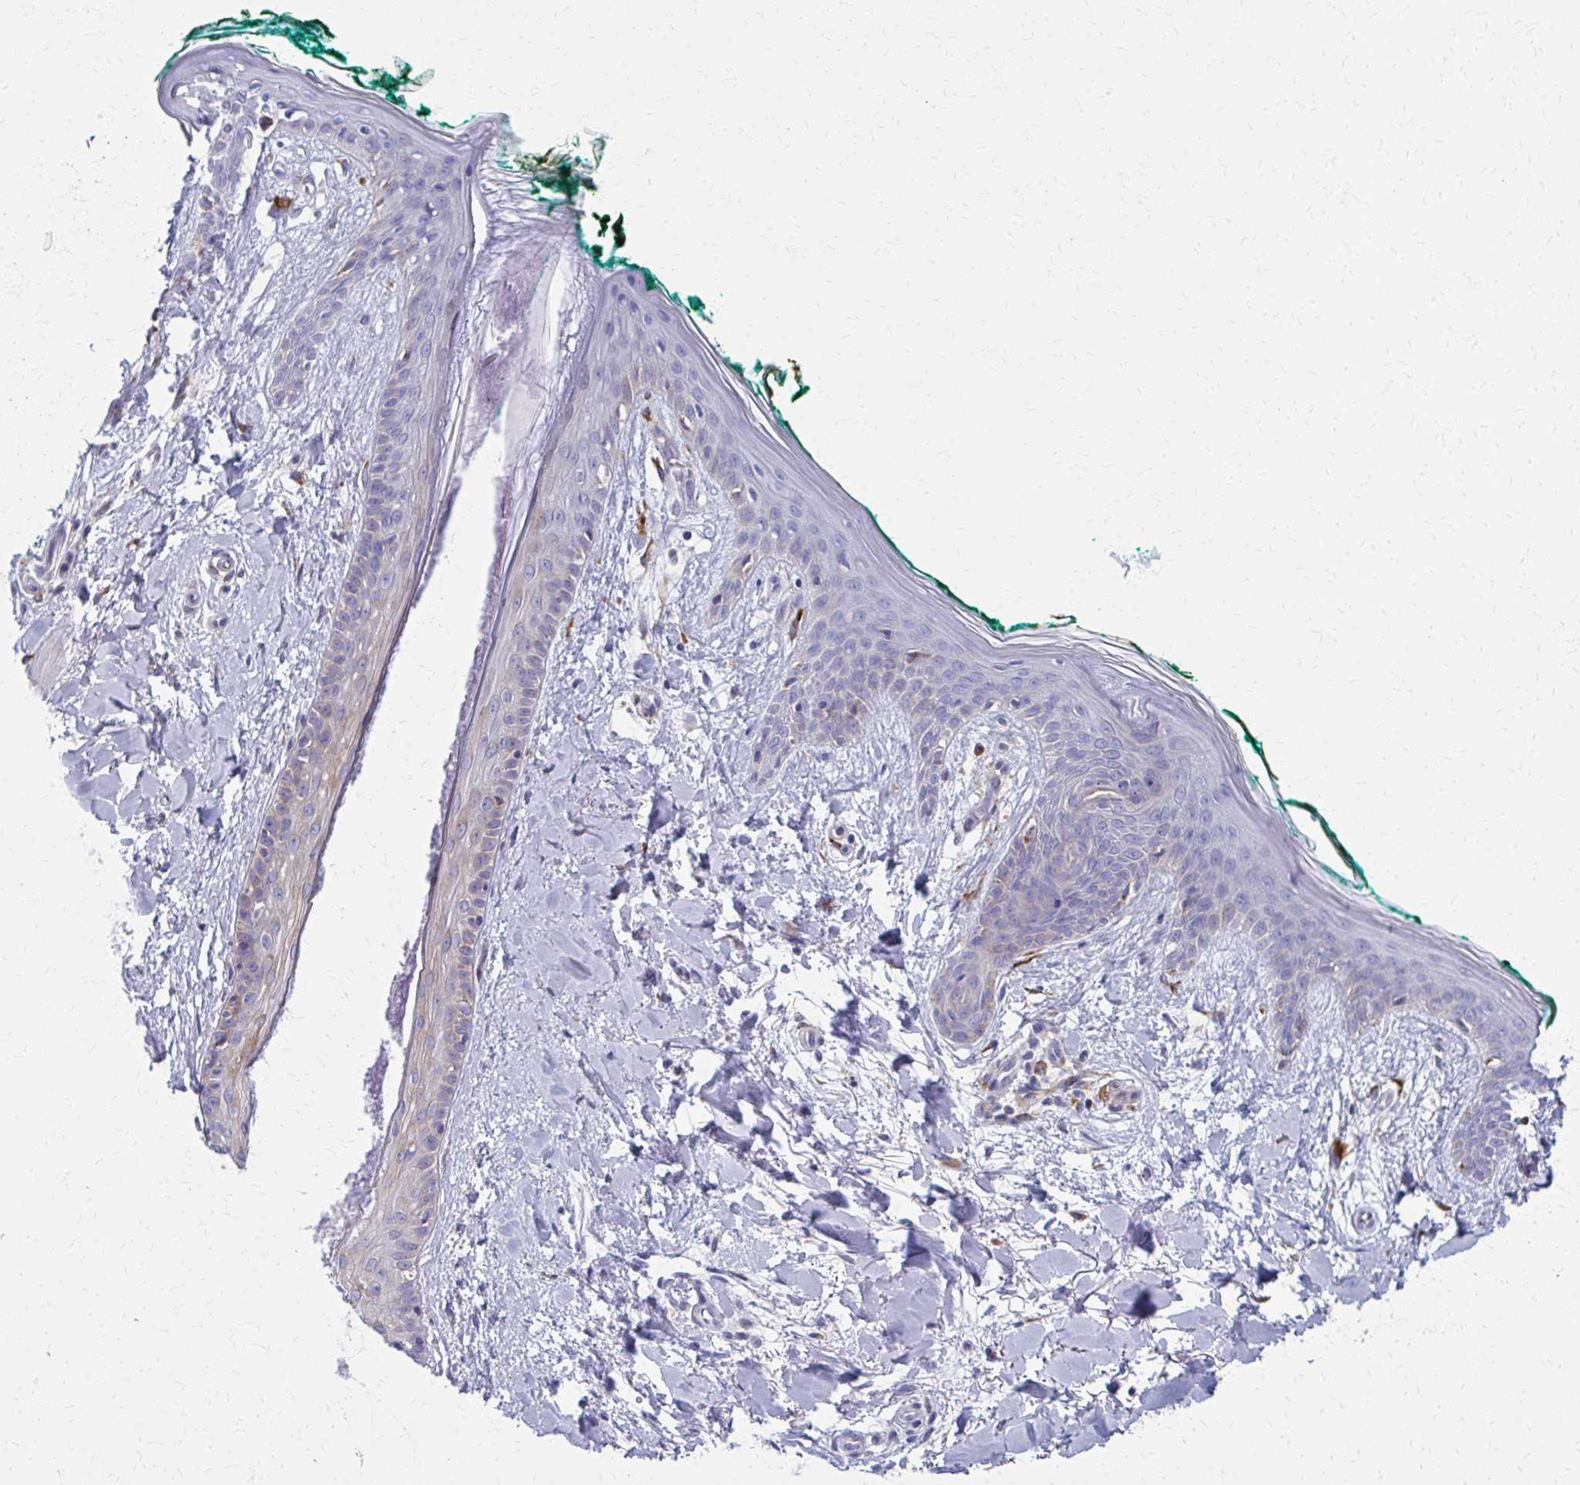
{"staining": {"intensity": "weak", "quantity": "25%-75%", "location": "cytoplasmic/membranous"}, "tissue": "skin", "cell_type": "Fibroblasts", "image_type": "normal", "snomed": [{"axis": "morphology", "description": "Normal tissue, NOS"}, {"axis": "topography", "description": "Skin"}], "caption": "Immunohistochemical staining of unremarkable skin reveals 25%-75% levels of weak cytoplasmic/membranous protein positivity in about 25%-75% of fibroblasts. (DAB = brown stain, brightfield microscopy at high magnification).", "gene": "SPATS2L", "patient": {"sex": "female", "age": 34}}